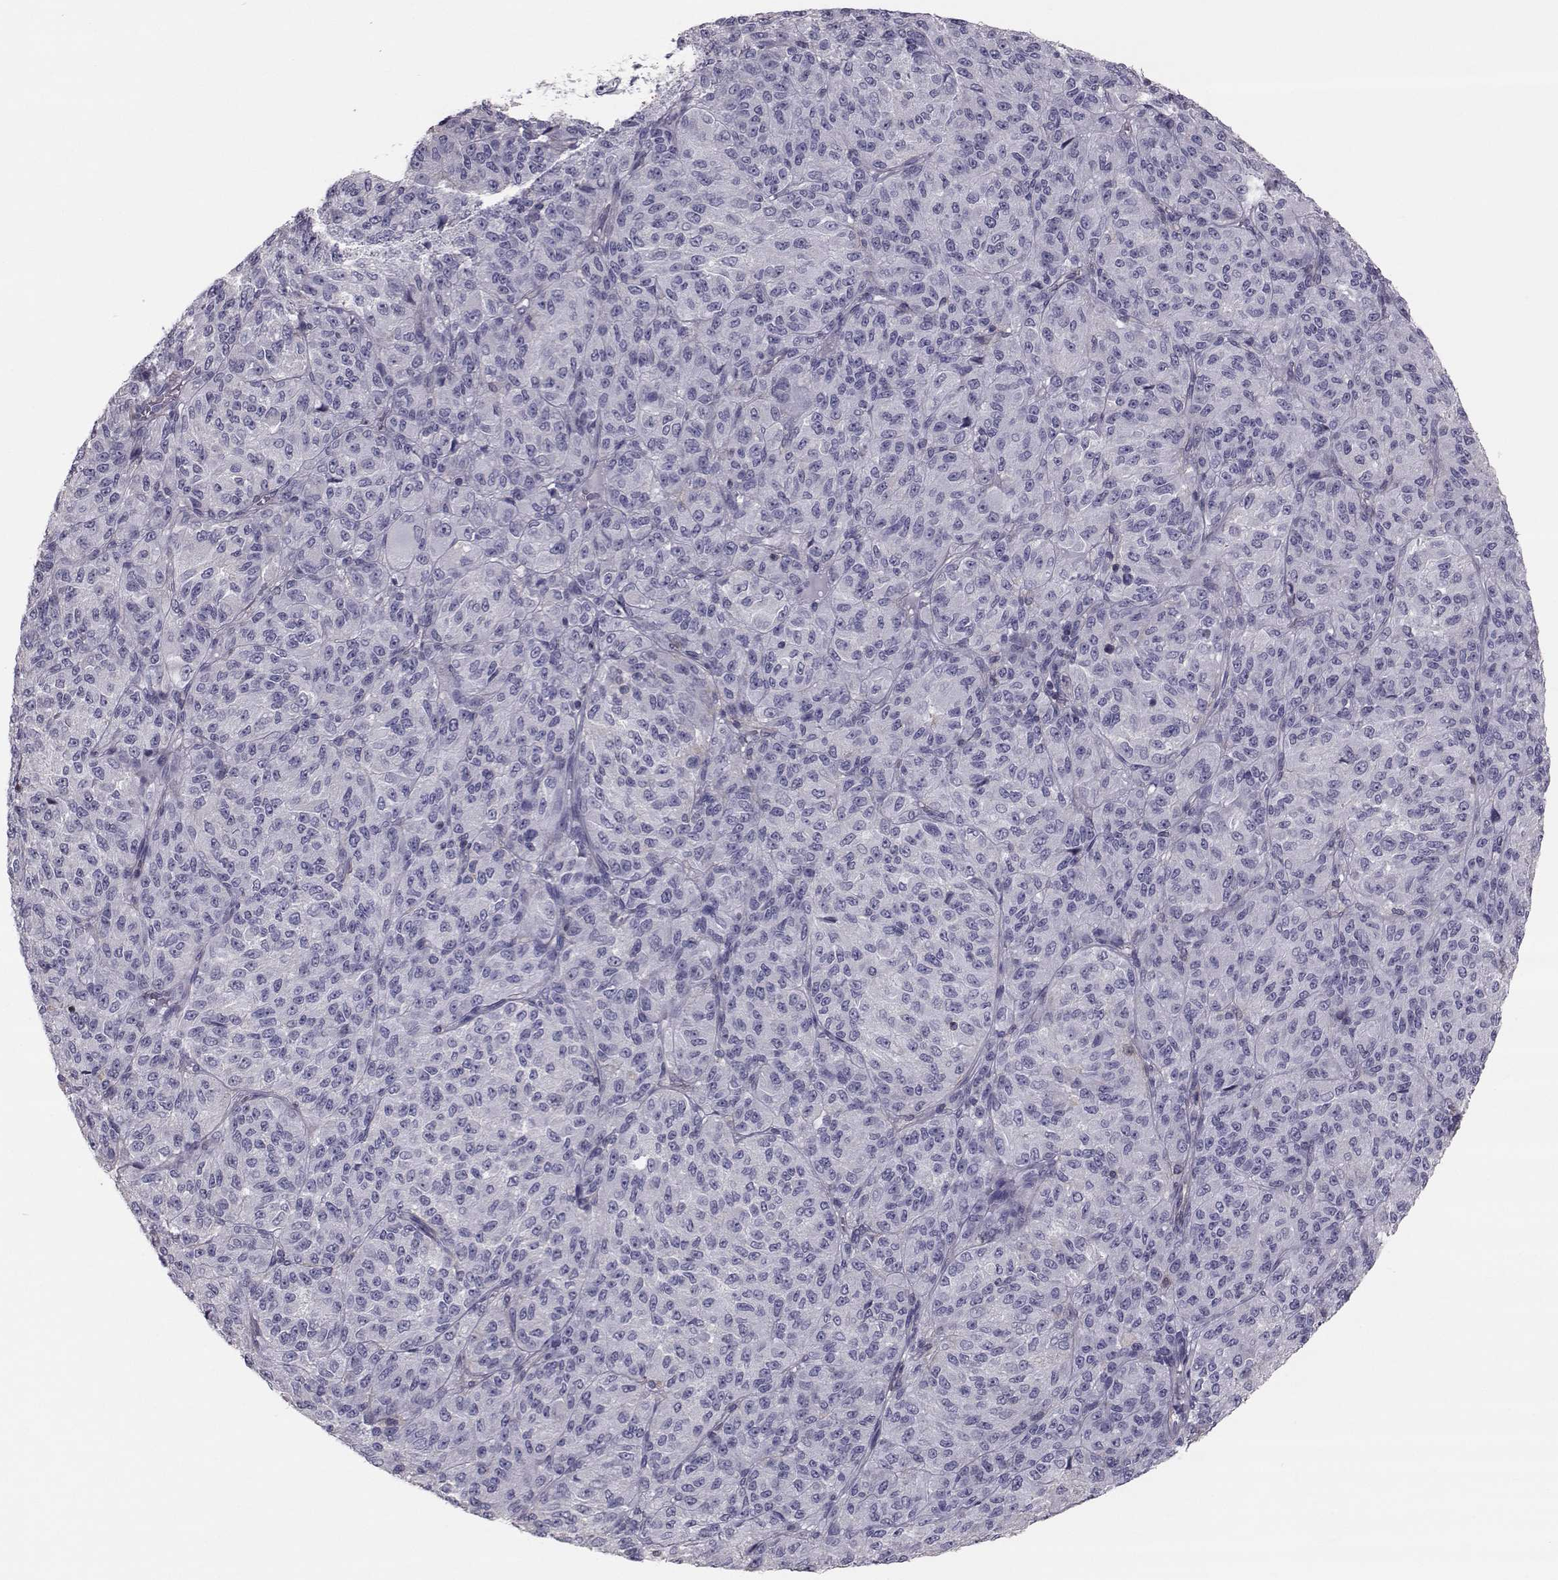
{"staining": {"intensity": "negative", "quantity": "none", "location": "none"}, "tissue": "melanoma", "cell_type": "Tumor cells", "image_type": "cancer", "snomed": [{"axis": "morphology", "description": "Malignant melanoma, Metastatic site"}, {"axis": "topography", "description": "Brain"}], "caption": "Malignant melanoma (metastatic site) was stained to show a protein in brown. There is no significant staining in tumor cells. (DAB IHC visualized using brightfield microscopy, high magnification).", "gene": "GARIN3", "patient": {"sex": "female", "age": 56}}